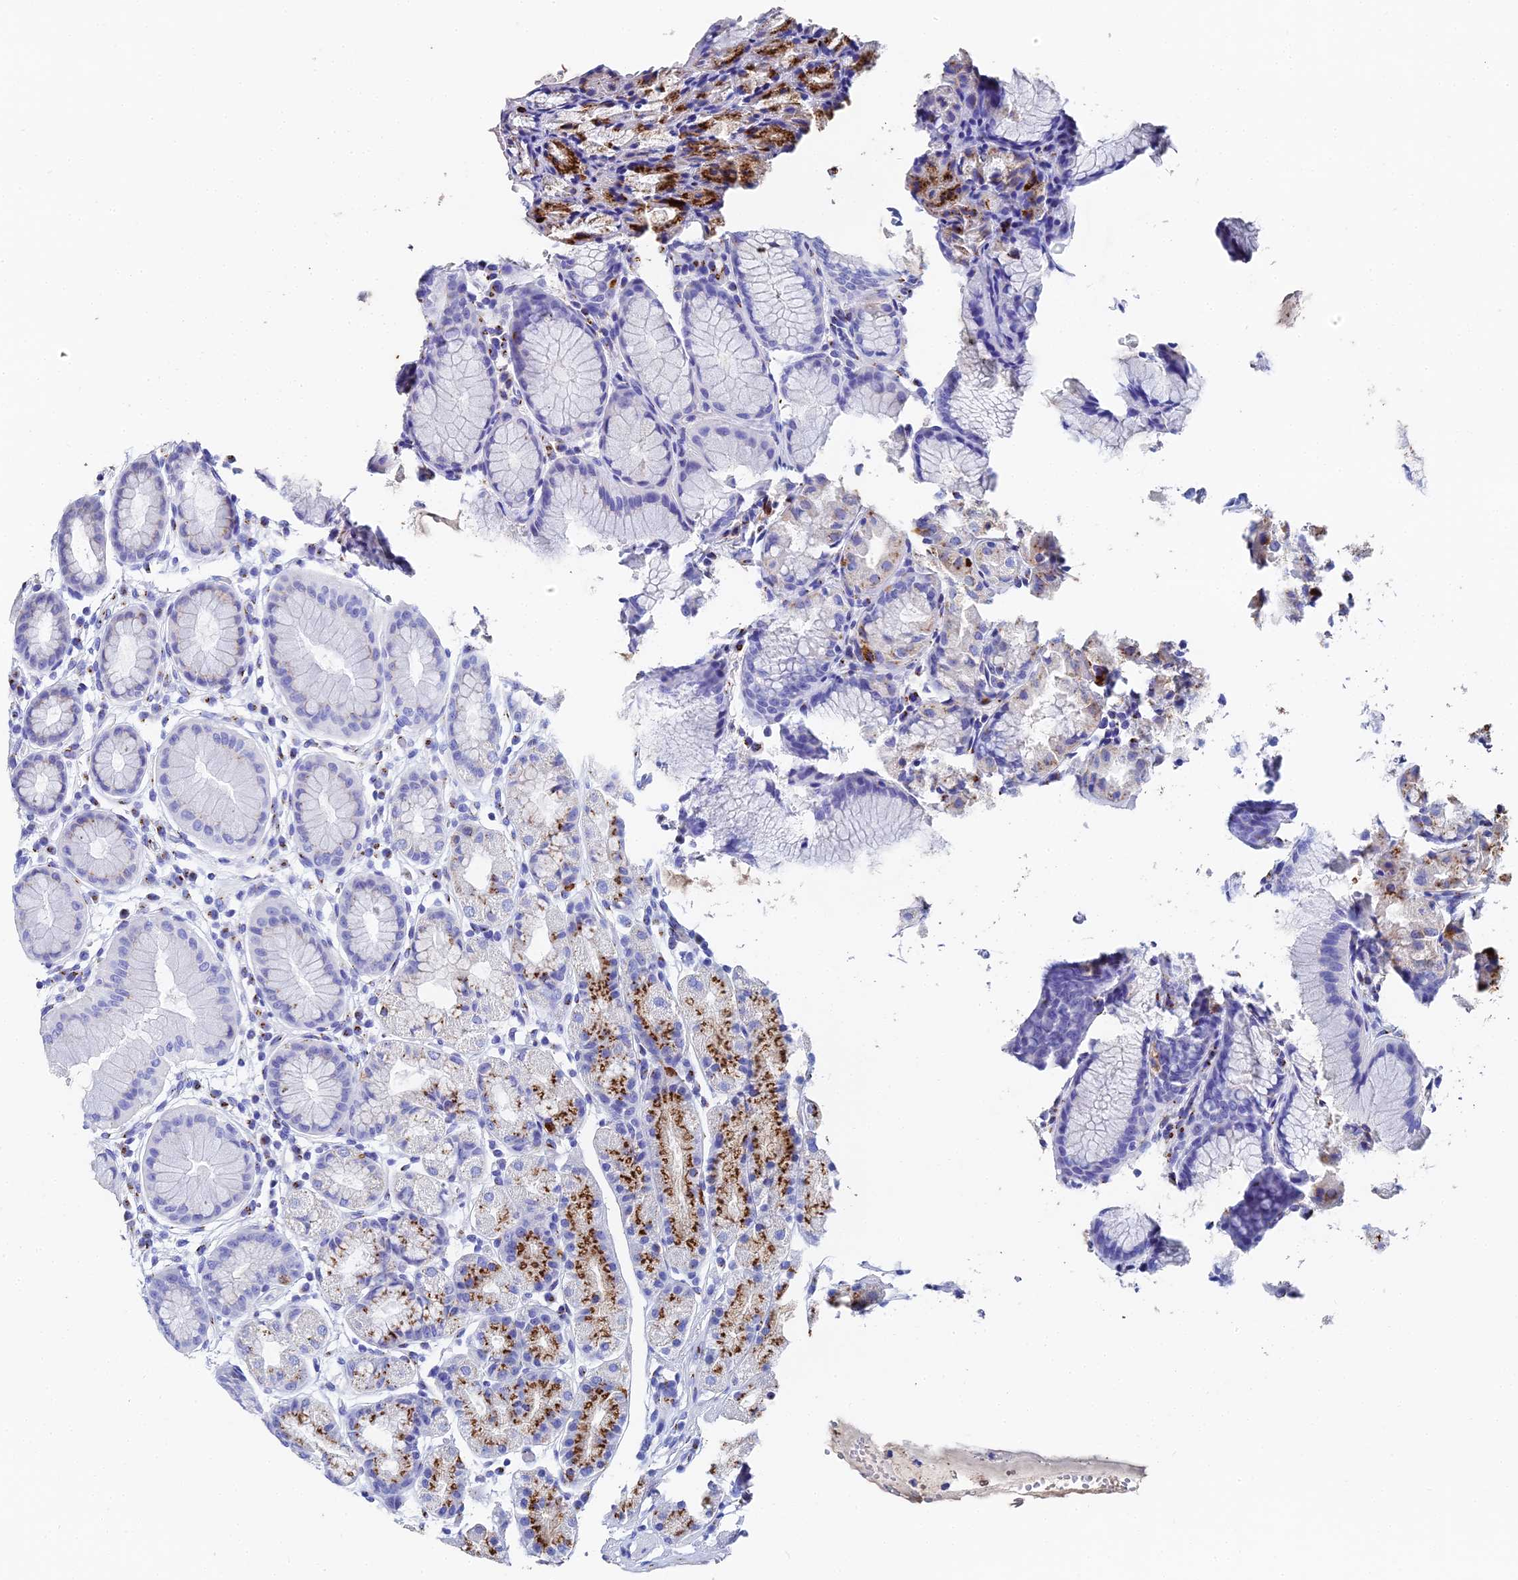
{"staining": {"intensity": "strong", "quantity": "25%-75%", "location": "cytoplasmic/membranous"}, "tissue": "stomach", "cell_type": "Glandular cells", "image_type": "normal", "snomed": [{"axis": "morphology", "description": "Normal tissue, NOS"}, {"axis": "topography", "description": "Stomach, upper"}], "caption": "A brown stain labels strong cytoplasmic/membranous staining of a protein in glandular cells of benign stomach.", "gene": "ENSG00000268674", "patient": {"sex": "male", "age": 47}}